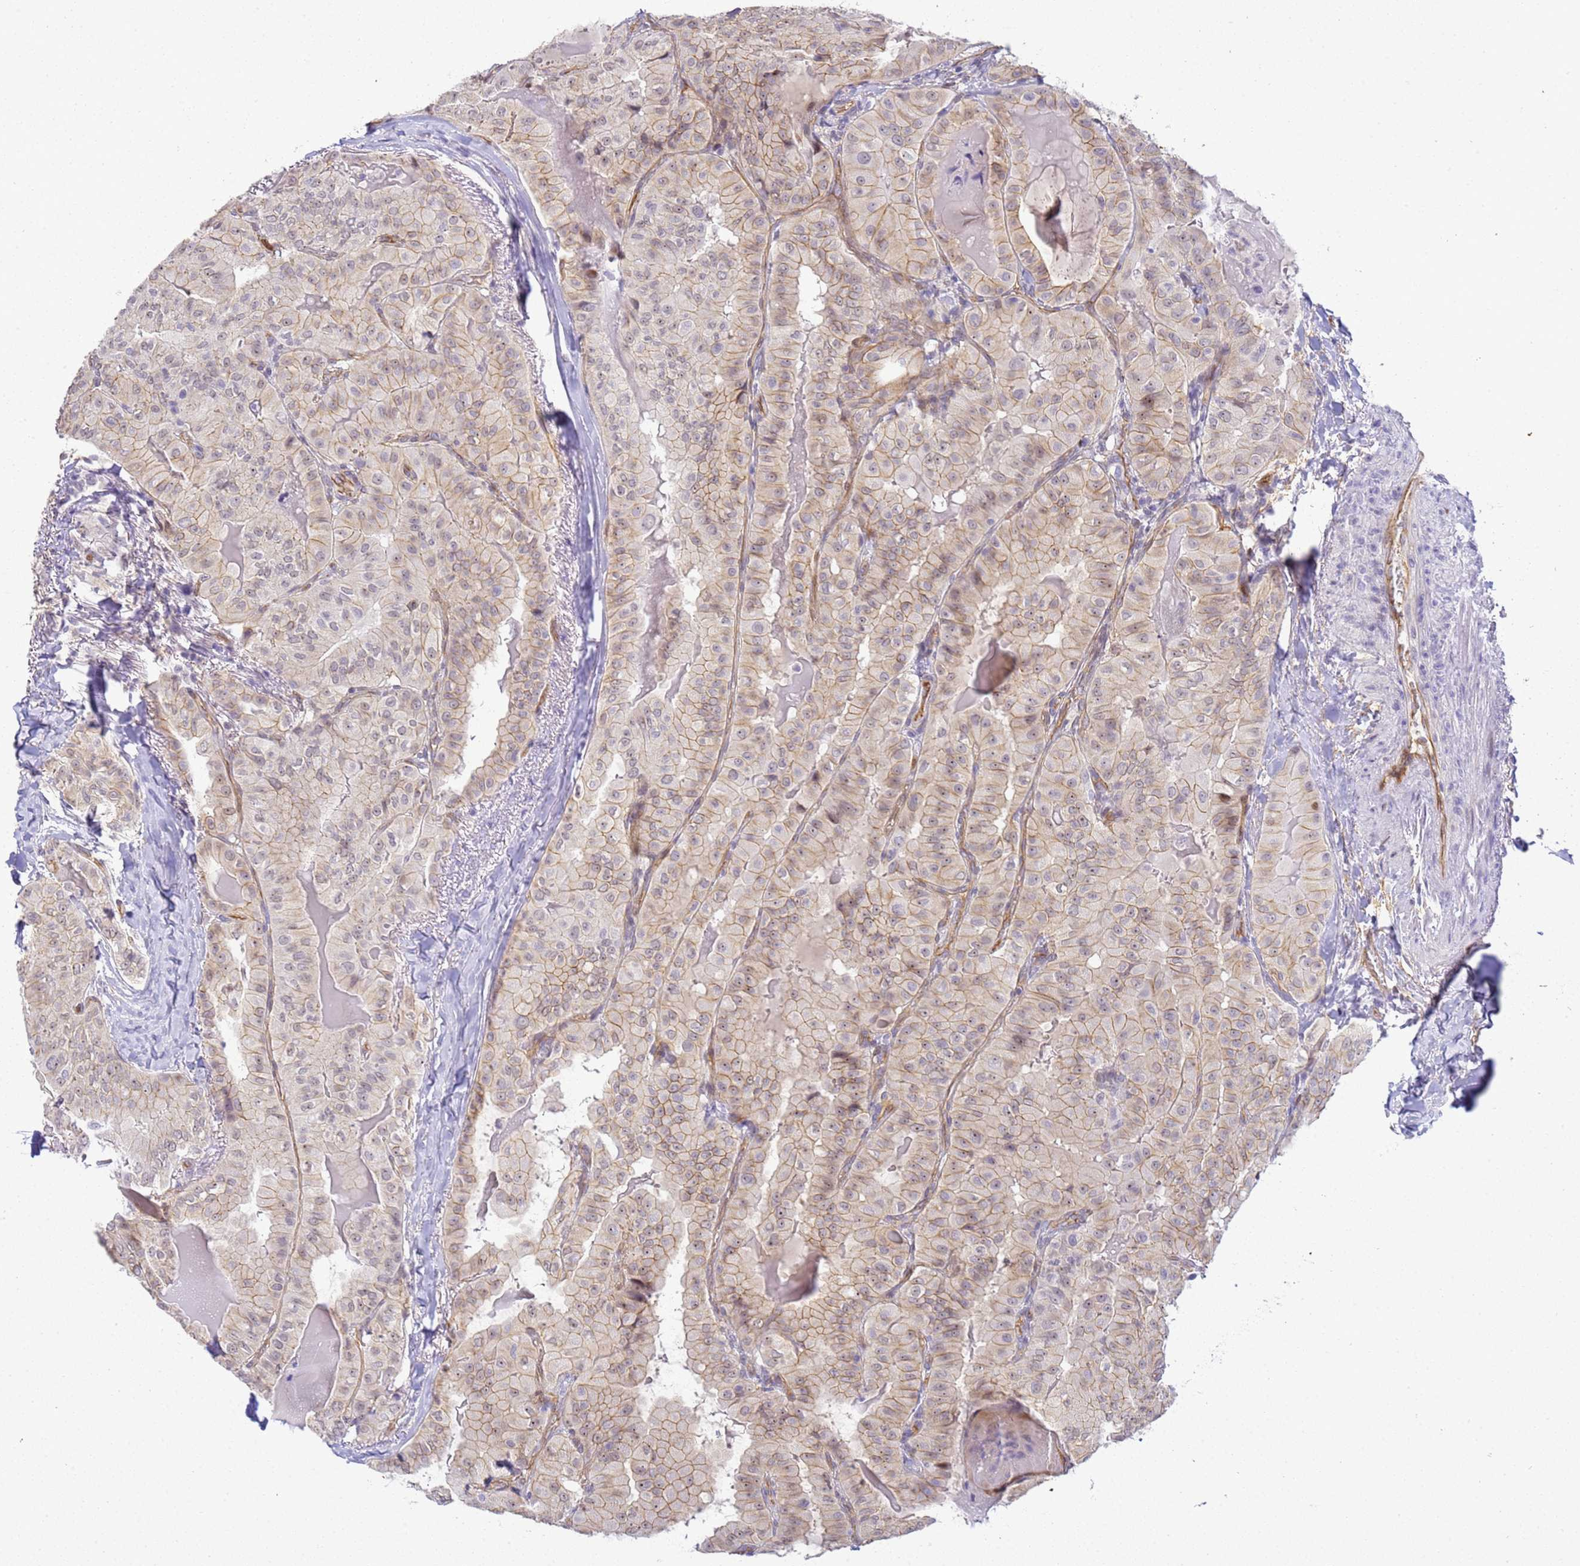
{"staining": {"intensity": "weak", "quantity": "25%-75%", "location": "cytoplasmic/membranous"}, "tissue": "thyroid cancer", "cell_type": "Tumor cells", "image_type": "cancer", "snomed": [{"axis": "morphology", "description": "Papillary adenocarcinoma, NOS"}, {"axis": "topography", "description": "Thyroid gland"}], "caption": "IHC photomicrograph of neoplastic tissue: human thyroid cancer stained using IHC displays low levels of weak protein expression localized specifically in the cytoplasmic/membranous of tumor cells, appearing as a cytoplasmic/membranous brown color.", "gene": "GON4L", "patient": {"sex": "female", "age": 68}}